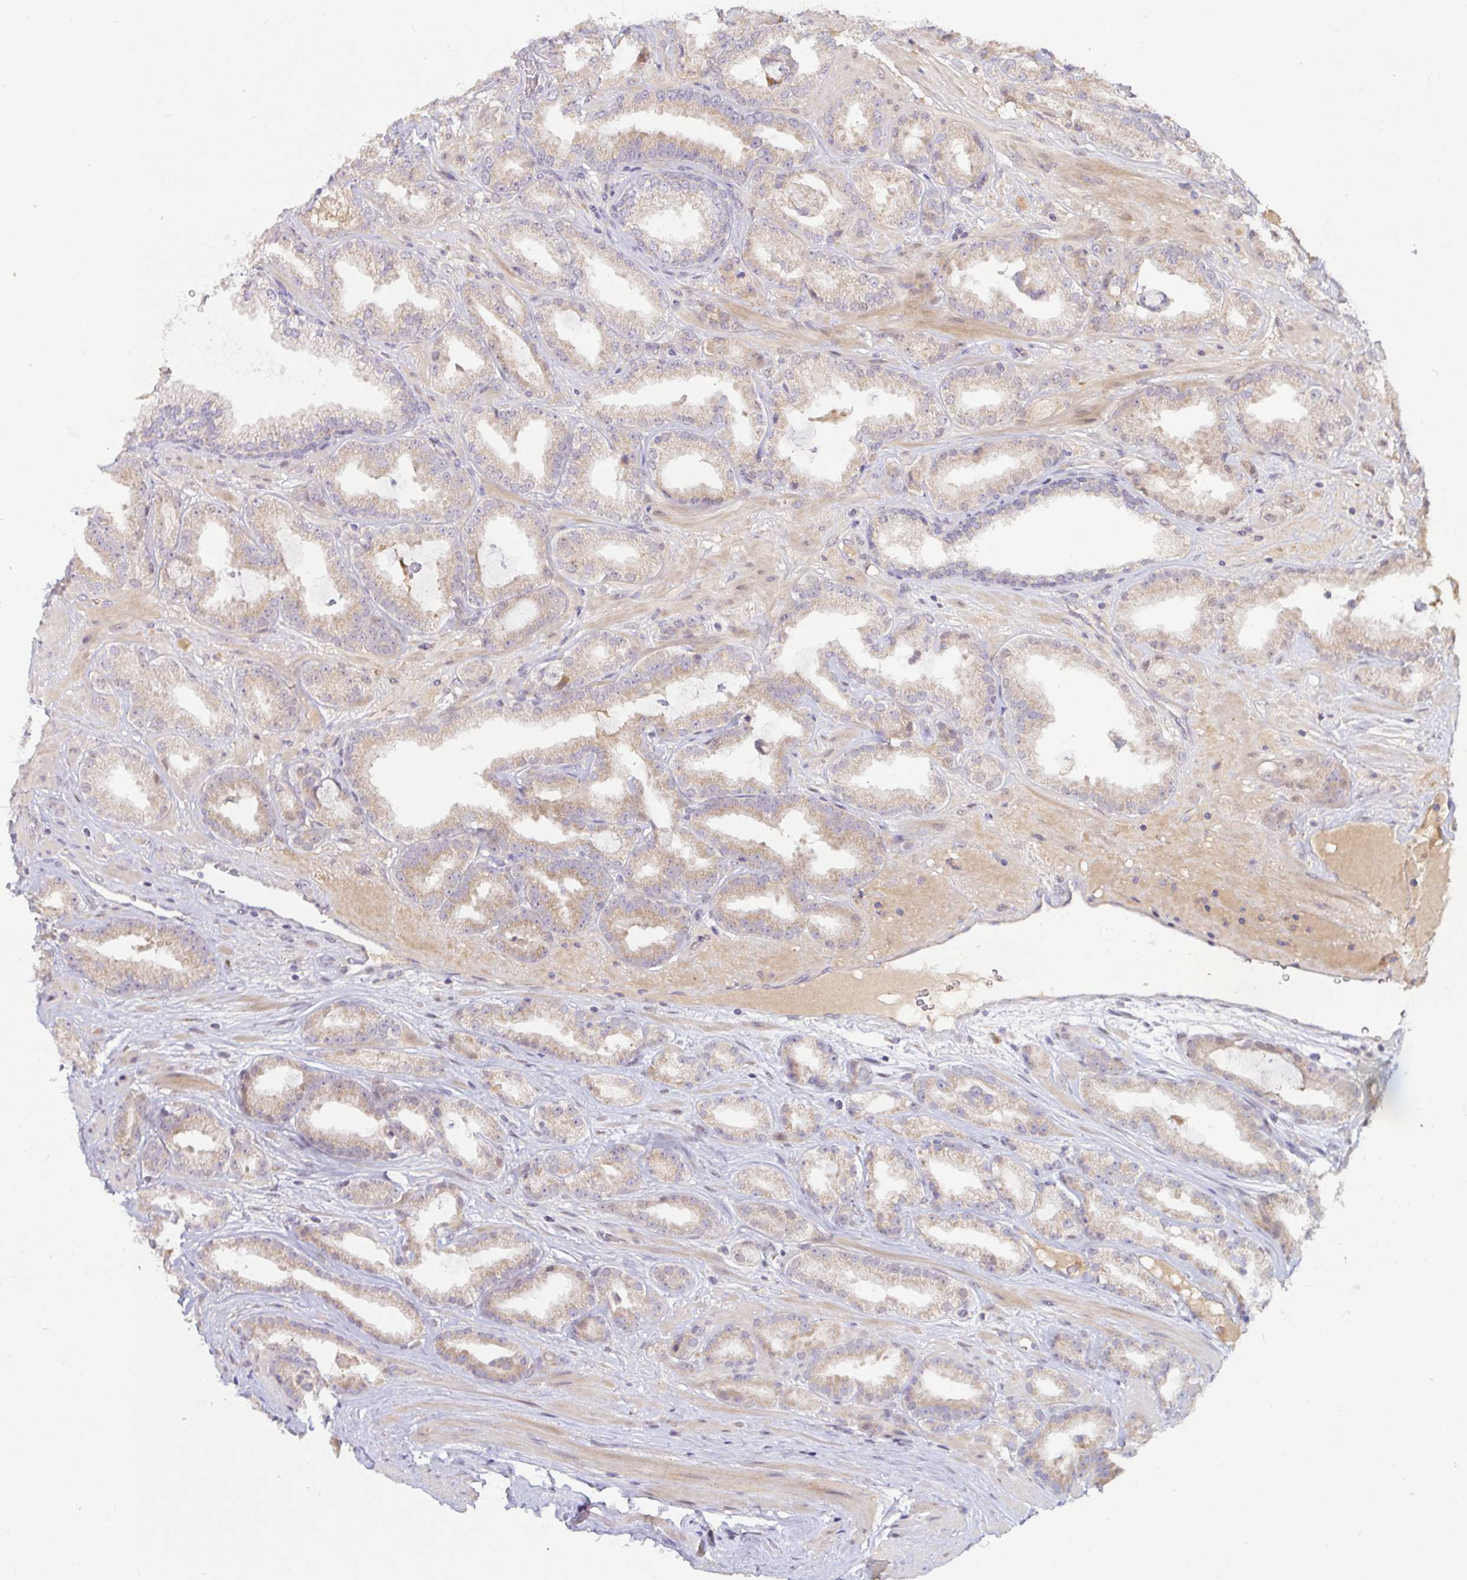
{"staining": {"intensity": "weak", "quantity": ">75%", "location": "cytoplasmic/membranous"}, "tissue": "prostate cancer", "cell_type": "Tumor cells", "image_type": "cancer", "snomed": [{"axis": "morphology", "description": "Adenocarcinoma, Low grade"}, {"axis": "topography", "description": "Prostate"}], "caption": "Prostate cancer stained with a brown dye exhibits weak cytoplasmic/membranous positive positivity in approximately >75% of tumor cells.", "gene": "LARP1", "patient": {"sex": "male", "age": 61}}